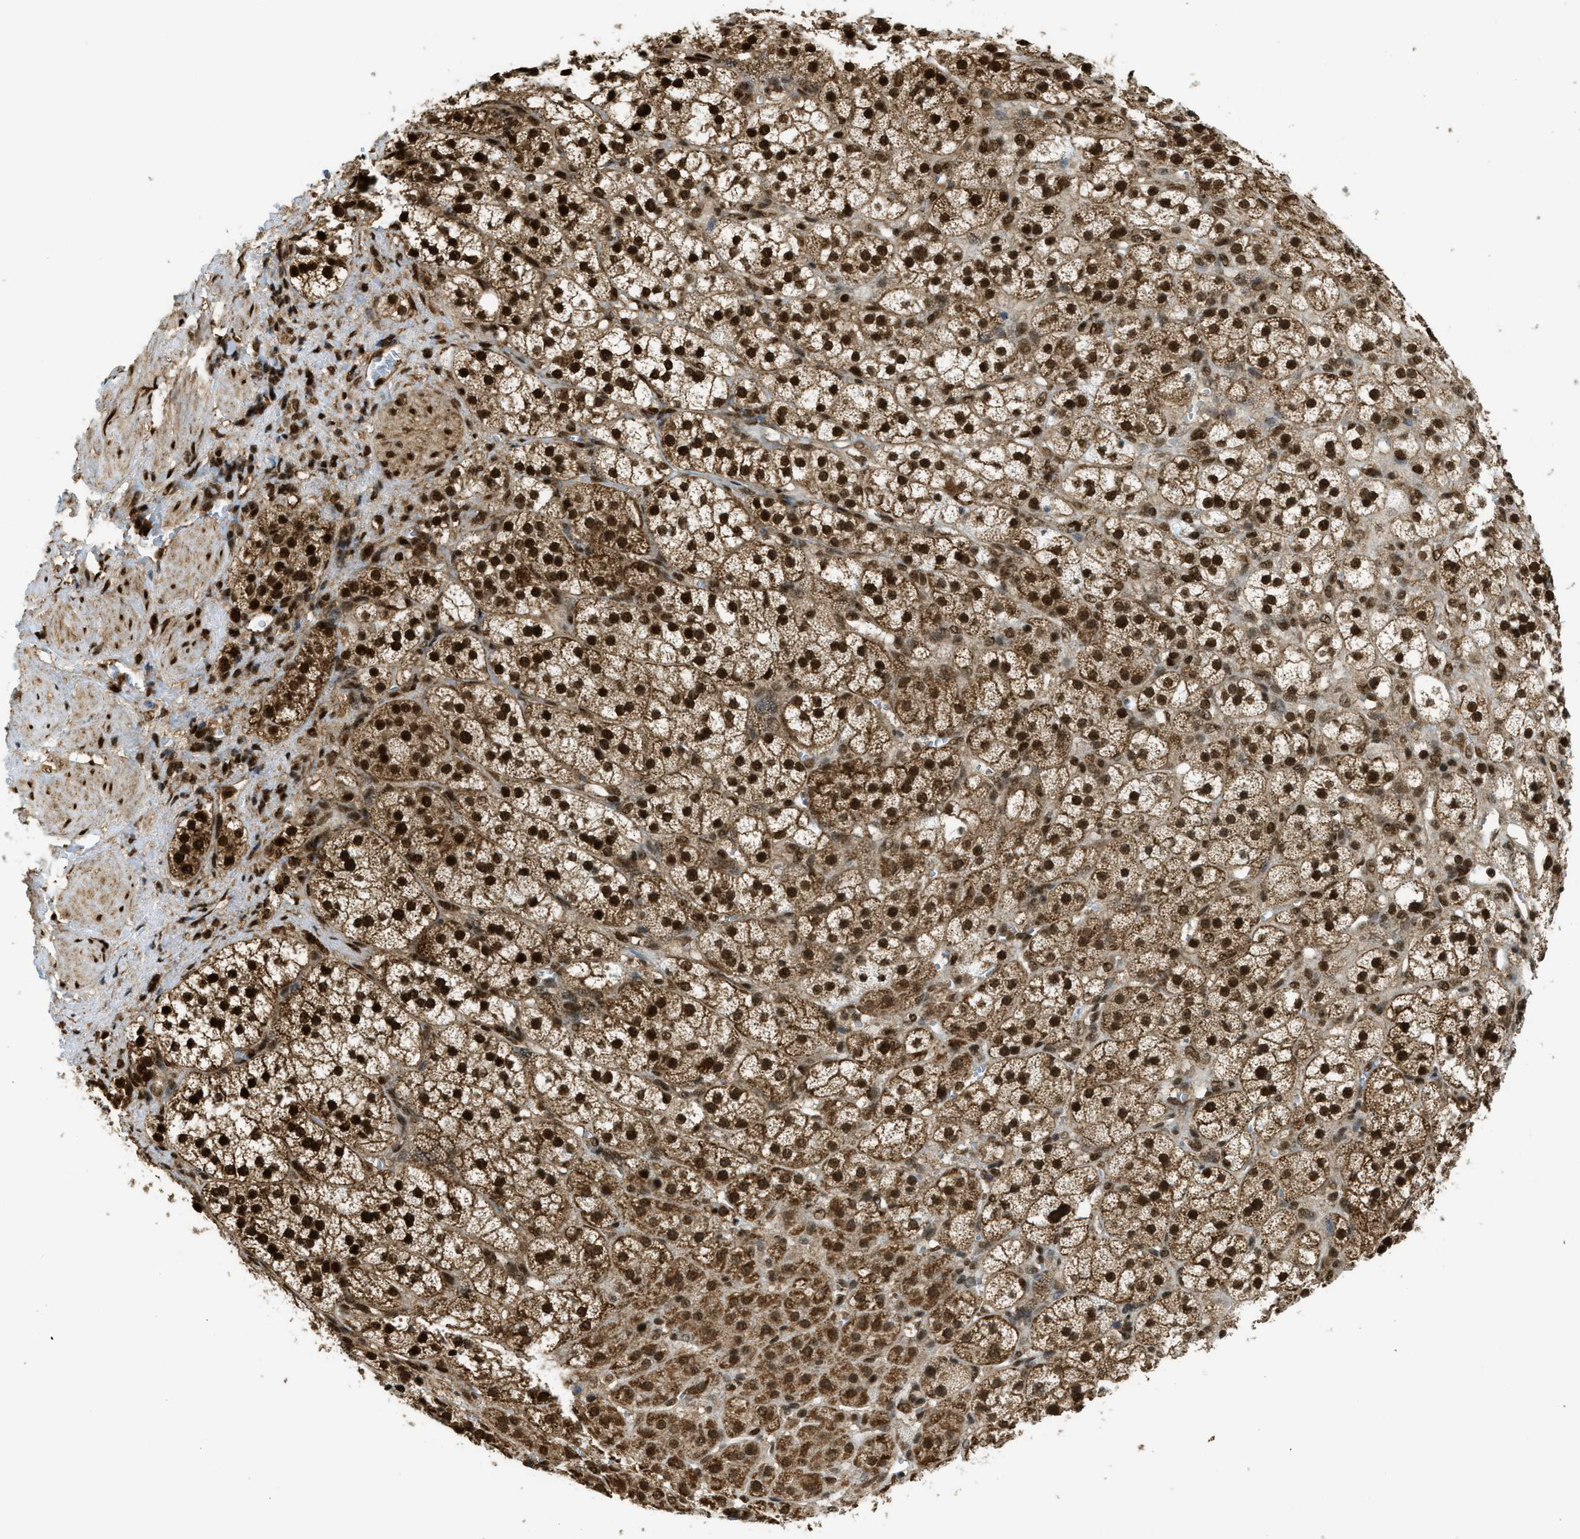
{"staining": {"intensity": "strong", "quantity": ">75%", "location": "cytoplasmic/membranous,nuclear"}, "tissue": "adrenal gland", "cell_type": "Glandular cells", "image_type": "normal", "snomed": [{"axis": "morphology", "description": "Normal tissue, NOS"}, {"axis": "topography", "description": "Adrenal gland"}], "caption": "Strong cytoplasmic/membranous,nuclear expression for a protein is appreciated in about >75% of glandular cells of normal adrenal gland using IHC.", "gene": "TNPO1", "patient": {"sex": "male", "age": 56}}